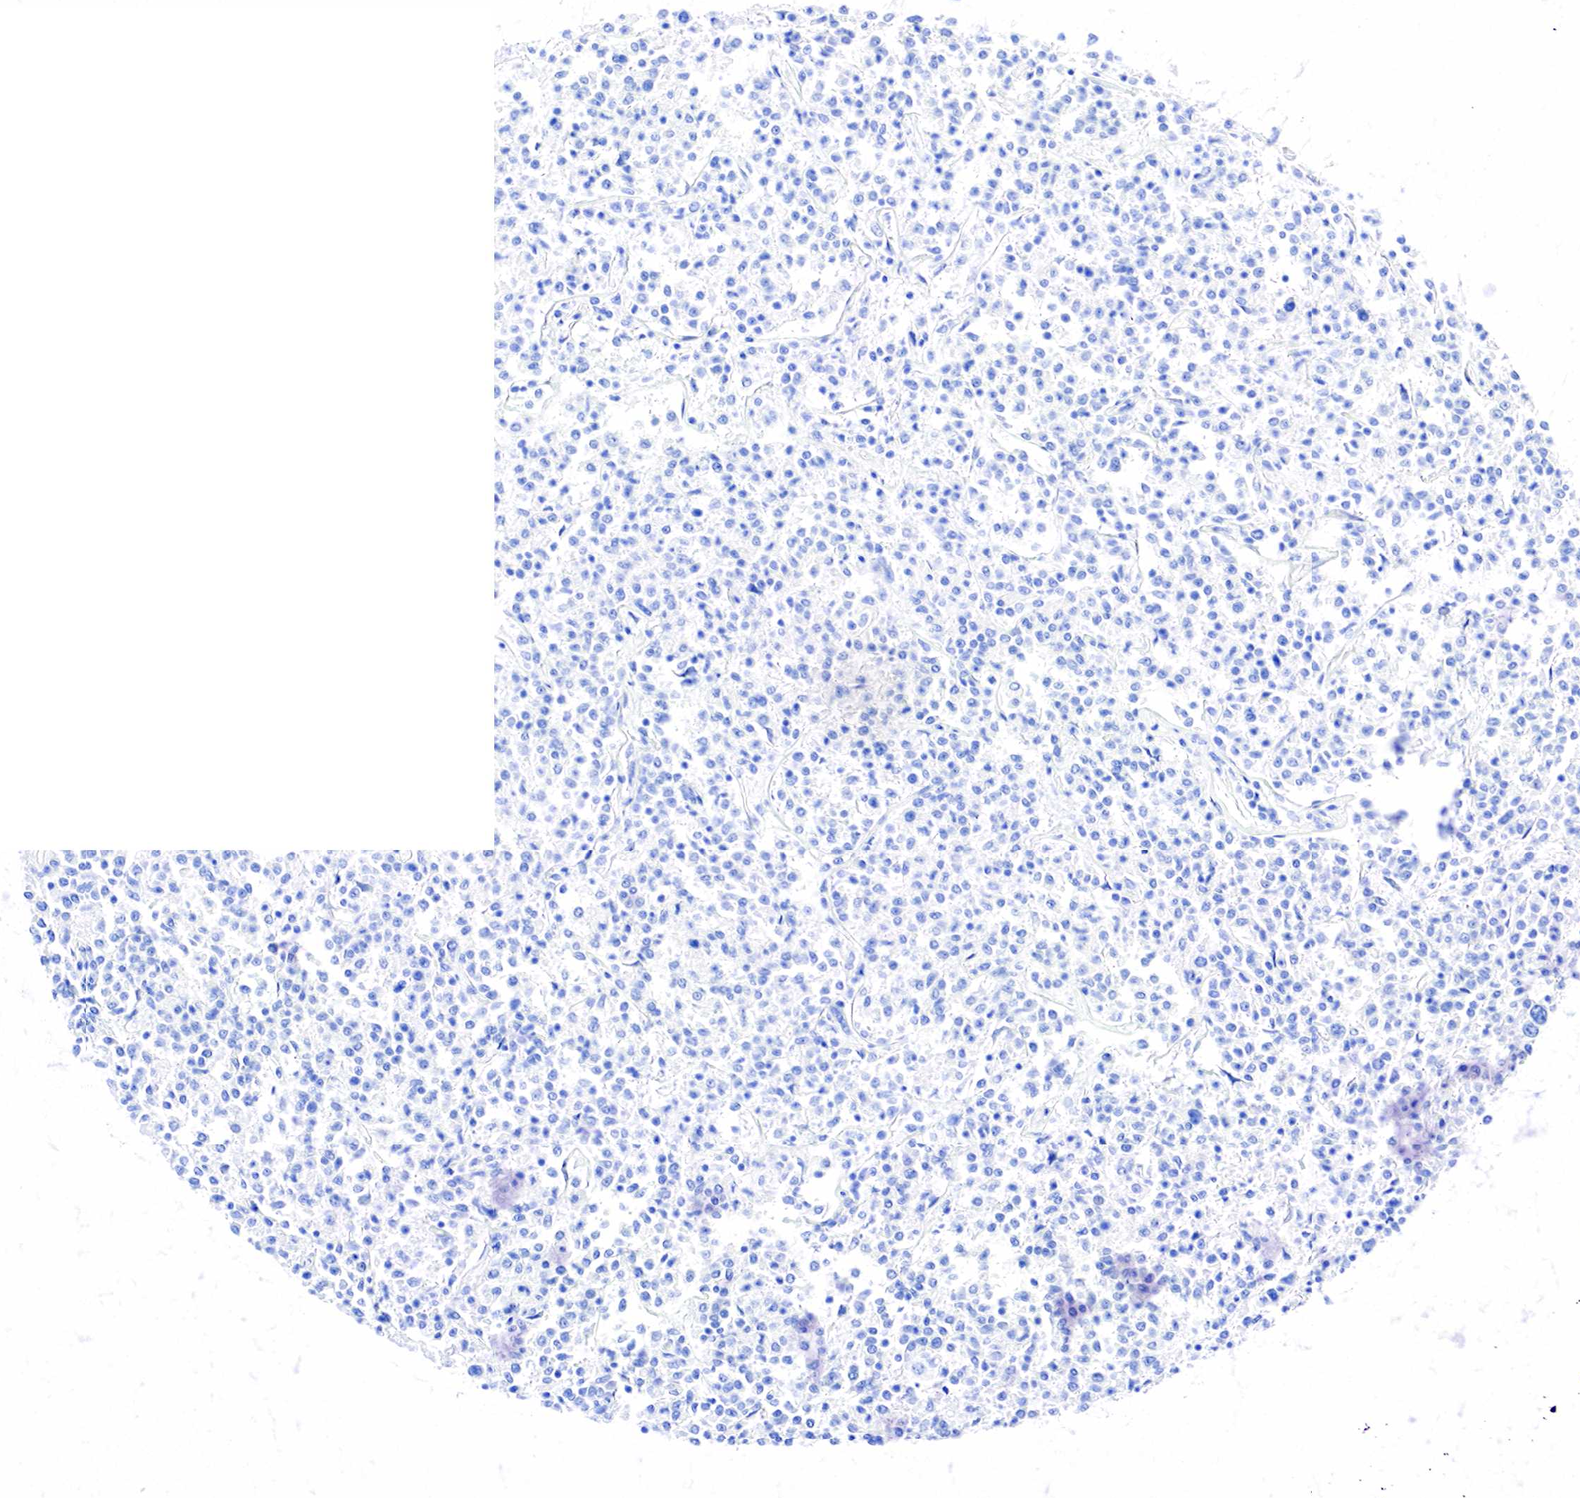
{"staining": {"intensity": "negative", "quantity": "none", "location": "none"}, "tissue": "lymphoma", "cell_type": "Tumor cells", "image_type": "cancer", "snomed": [{"axis": "morphology", "description": "Malignant lymphoma, non-Hodgkin's type, Low grade"}, {"axis": "topography", "description": "Small intestine"}], "caption": "The histopathology image exhibits no staining of tumor cells in lymphoma.", "gene": "ESR1", "patient": {"sex": "female", "age": 59}}